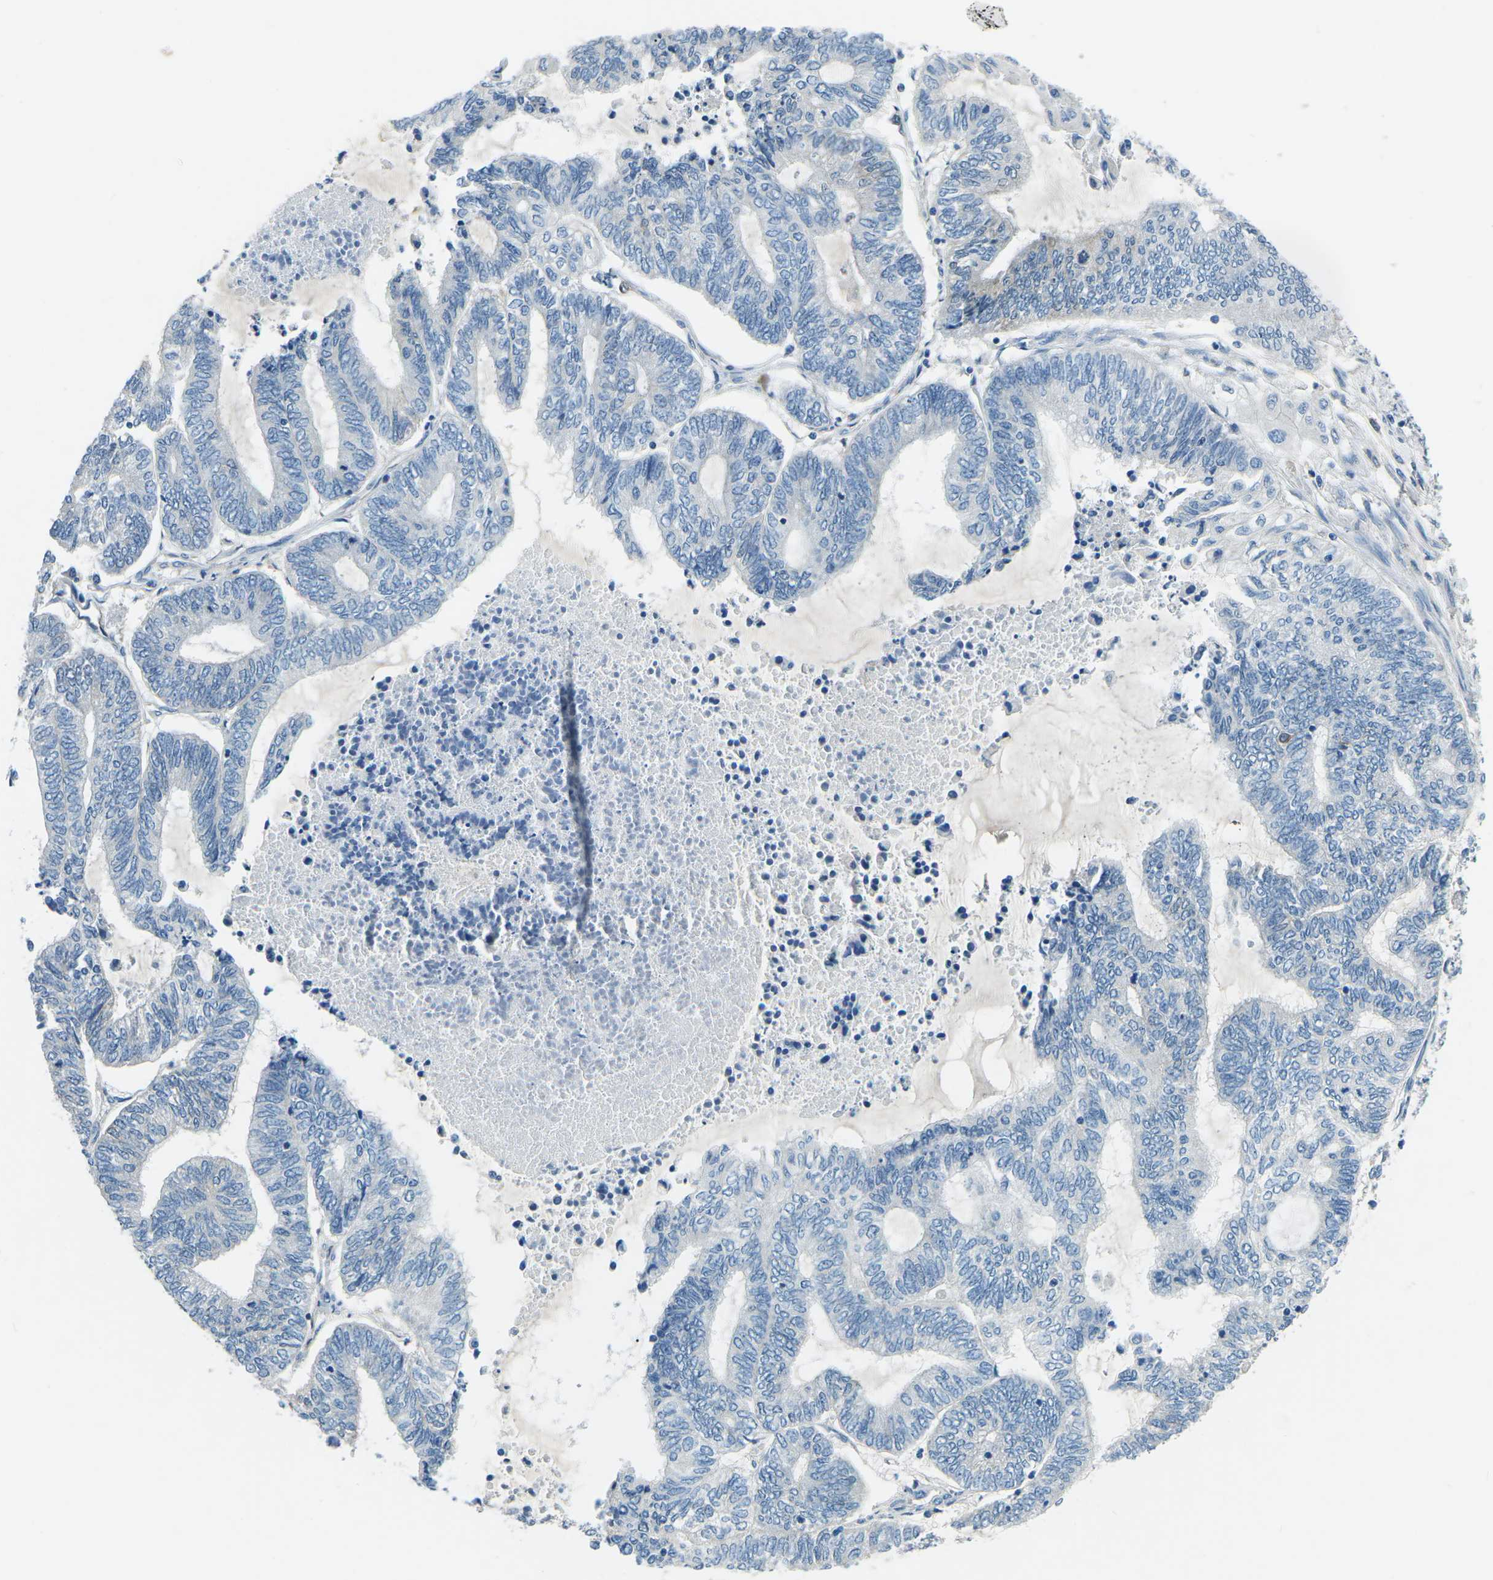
{"staining": {"intensity": "negative", "quantity": "none", "location": "none"}, "tissue": "endometrial cancer", "cell_type": "Tumor cells", "image_type": "cancer", "snomed": [{"axis": "morphology", "description": "Adenocarcinoma, NOS"}, {"axis": "topography", "description": "Uterus"}, {"axis": "topography", "description": "Endometrium"}], "caption": "Immunohistochemistry of endometrial adenocarcinoma demonstrates no staining in tumor cells.", "gene": "CD1D", "patient": {"sex": "female", "age": 70}}